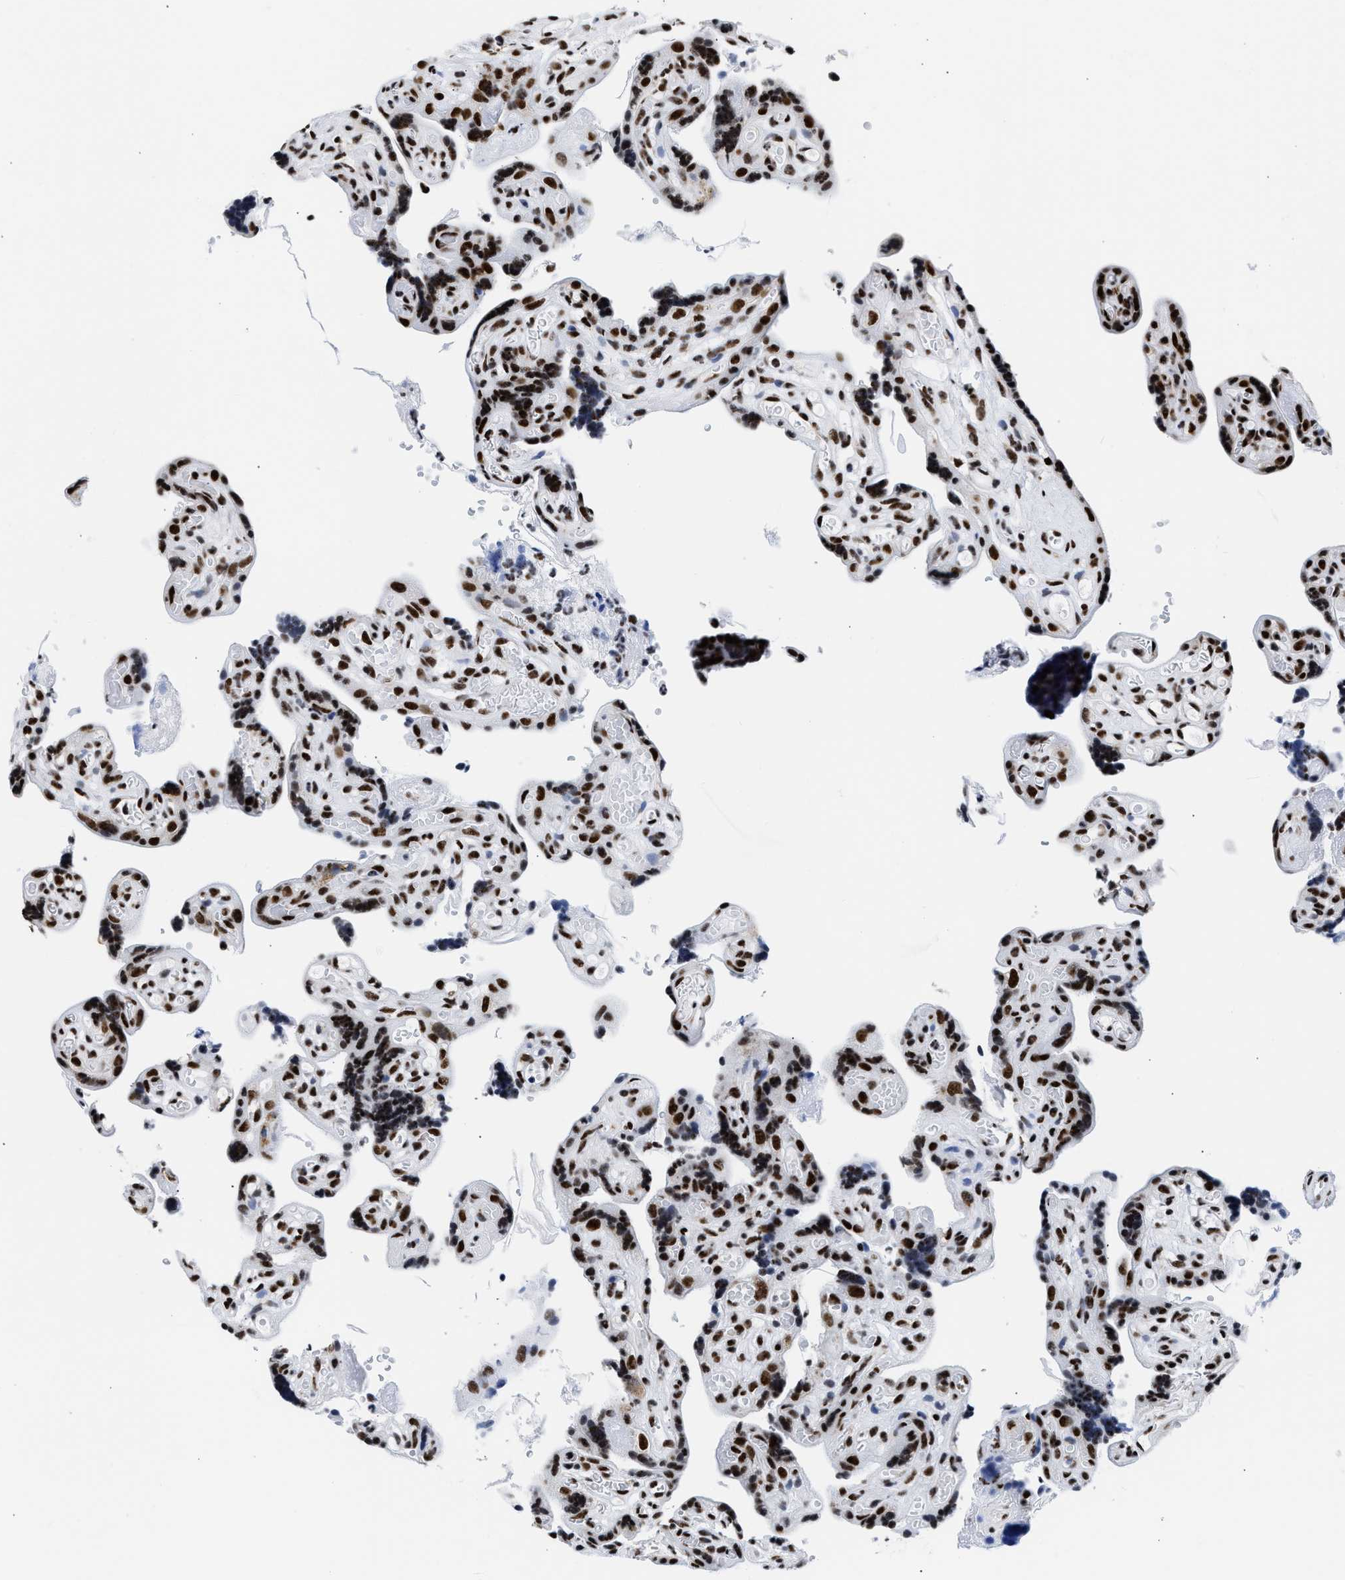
{"staining": {"intensity": "strong", "quantity": ">75%", "location": "nuclear"}, "tissue": "placenta", "cell_type": "Decidual cells", "image_type": "normal", "snomed": [{"axis": "morphology", "description": "Normal tissue, NOS"}, {"axis": "topography", "description": "Placenta"}], "caption": "Protein expression analysis of normal placenta displays strong nuclear positivity in approximately >75% of decidual cells.", "gene": "RBM8A", "patient": {"sex": "female", "age": 30}}